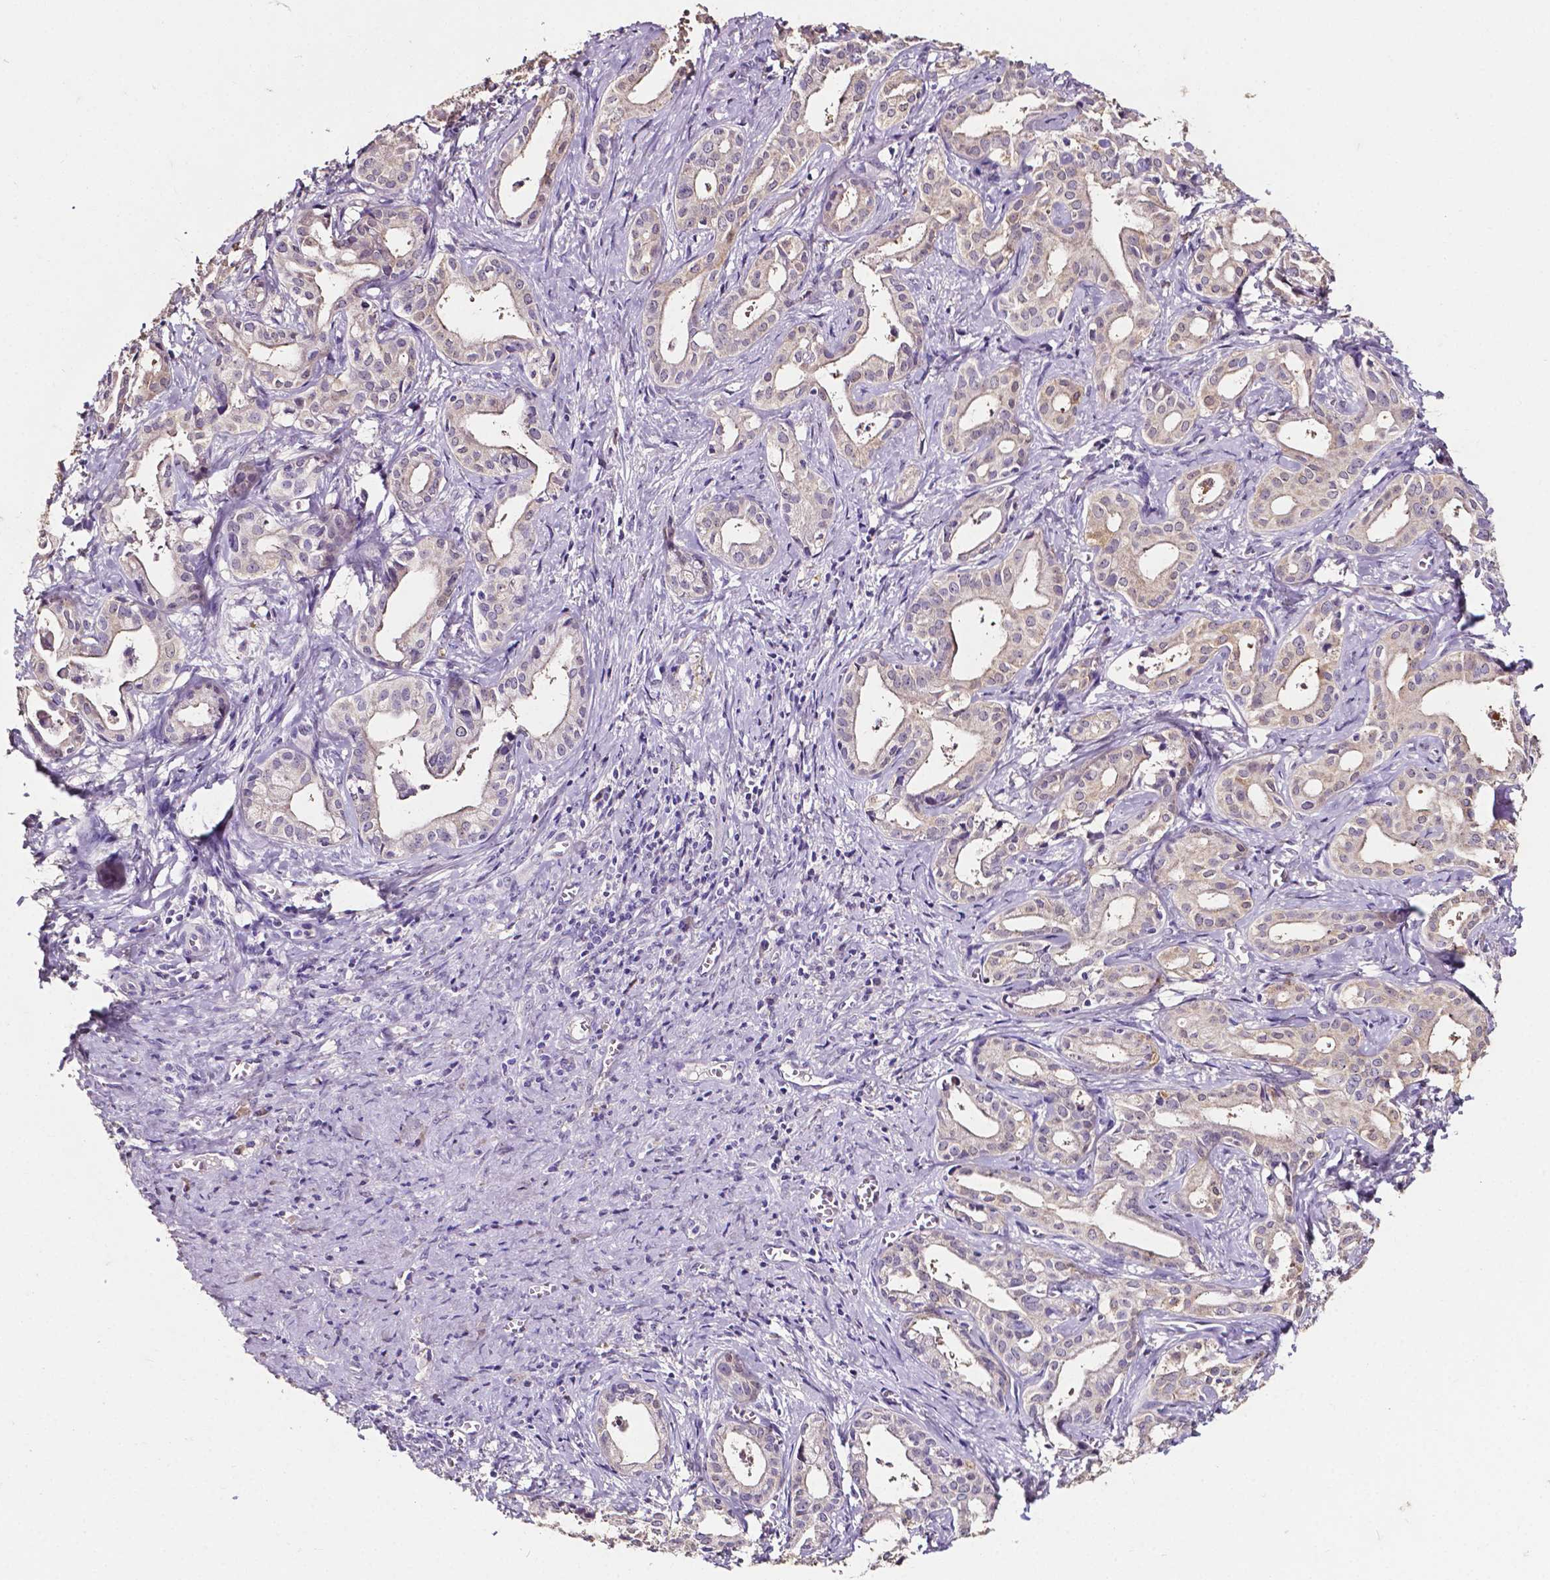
{"staining": {"intensity": "negative", "quantity": "none", "location": "none"}, "tissue": "liver cancer", "cell_type": "Tumor cells", "image_type": "cancer", "snomed": [{"axis": "morphology", "description": "Cholangiocarcinoma"}, {"axis": "topography", "description": "Liver"}], "caption": "Tumor cells show no significant protein positivity in cholangiocarcinoma (liver).", "gene": "PSAT1", "patient": {"sex": "female", "age": 65}}